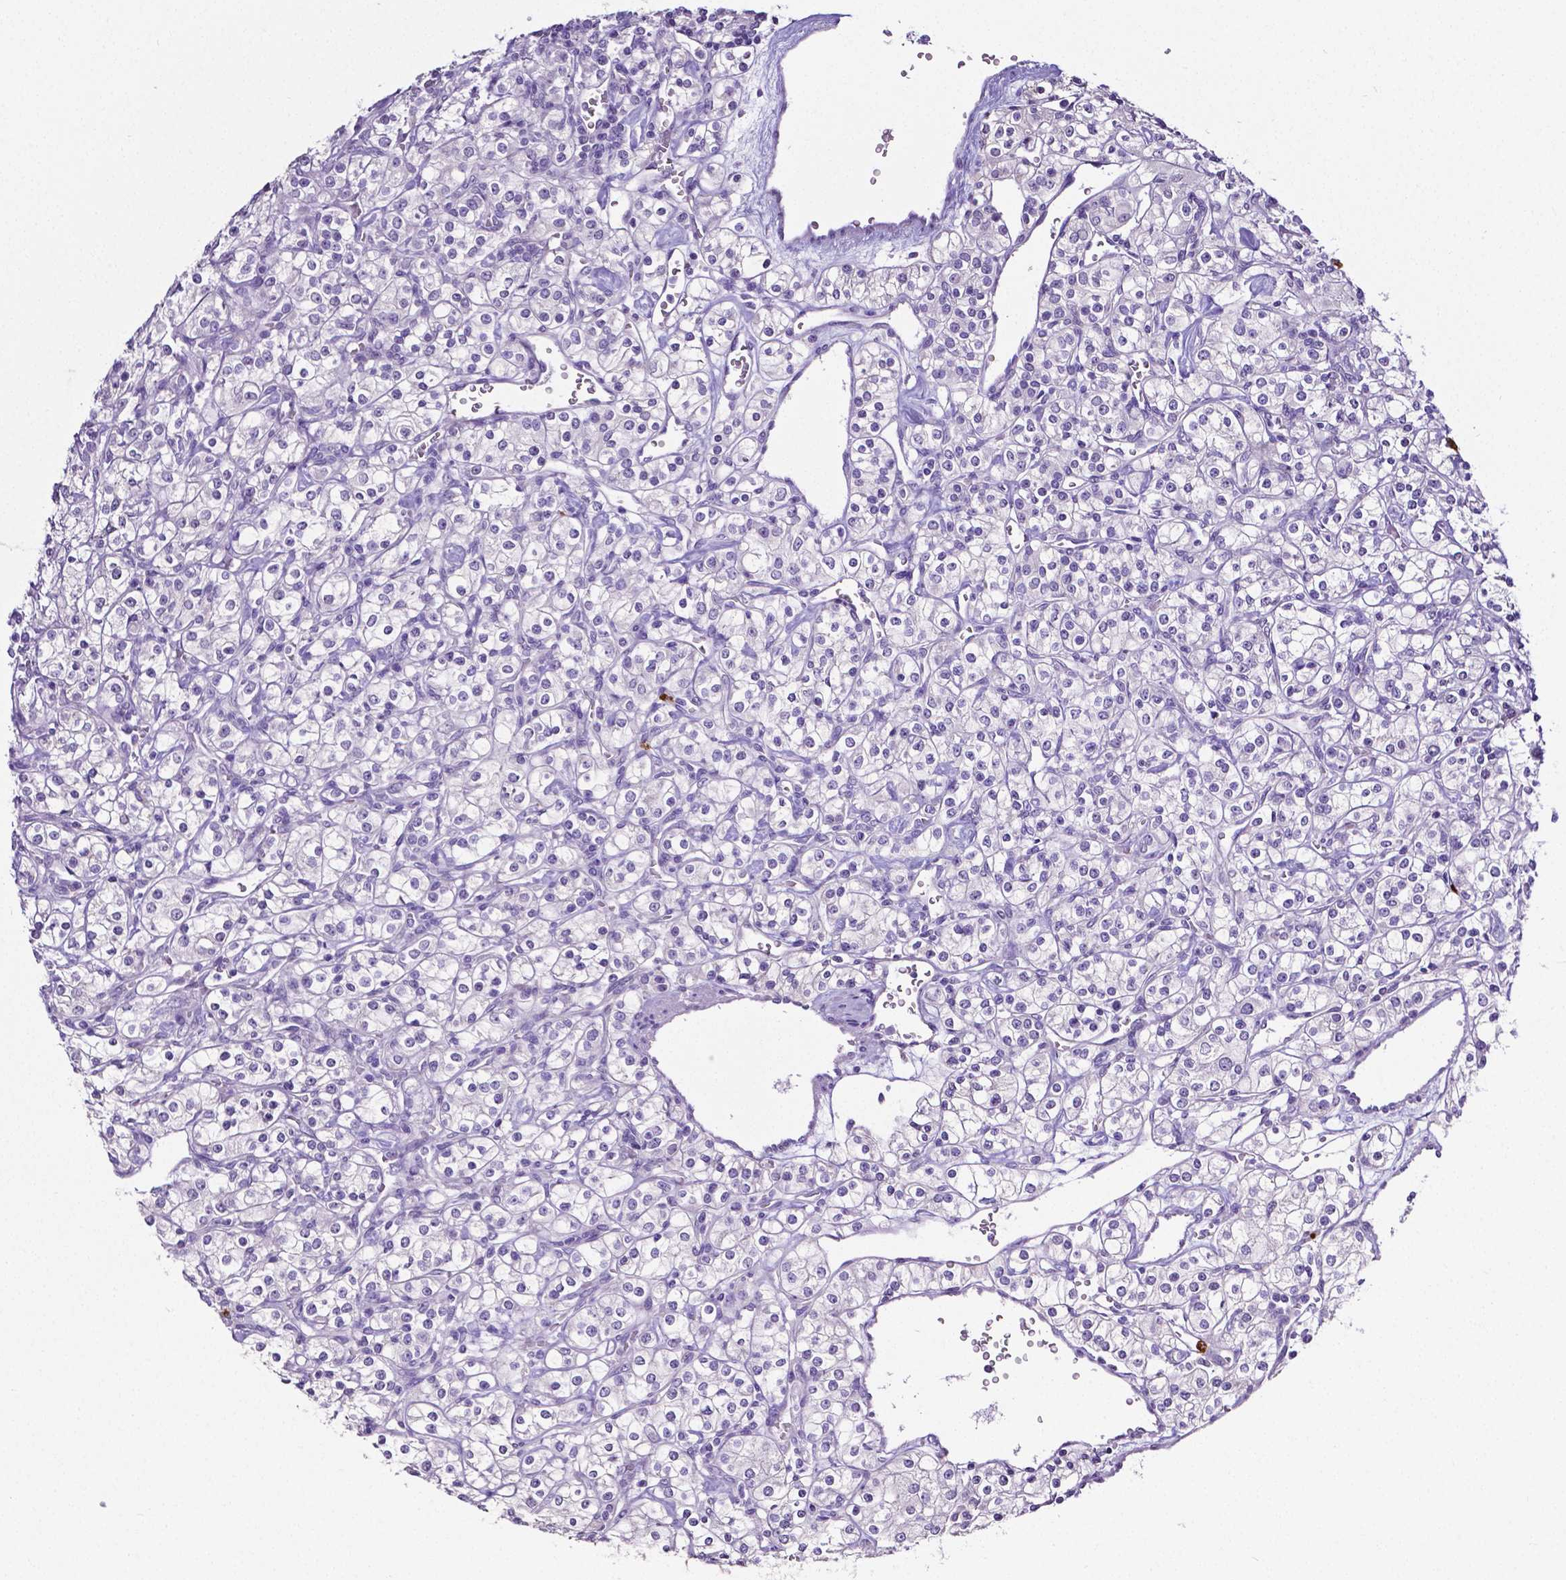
{"staining": {"intensity": "negative", "quantity": "none", "location": "none"}, "tissue": "renal cancer", "cell_type": "Tumor cells", "image_type": "cancer", "snomed": [{"axis": "morphology", "description": "Adenocarcinoma, NOS"}, {"axis": "topography", "description": "Kidney"}], "caption": "Tumor cells show no significant protein staining in renal cancer (adenocarcinoma).", "gene": "MMP9", "patient": {"sex": "male", "age": 77}}